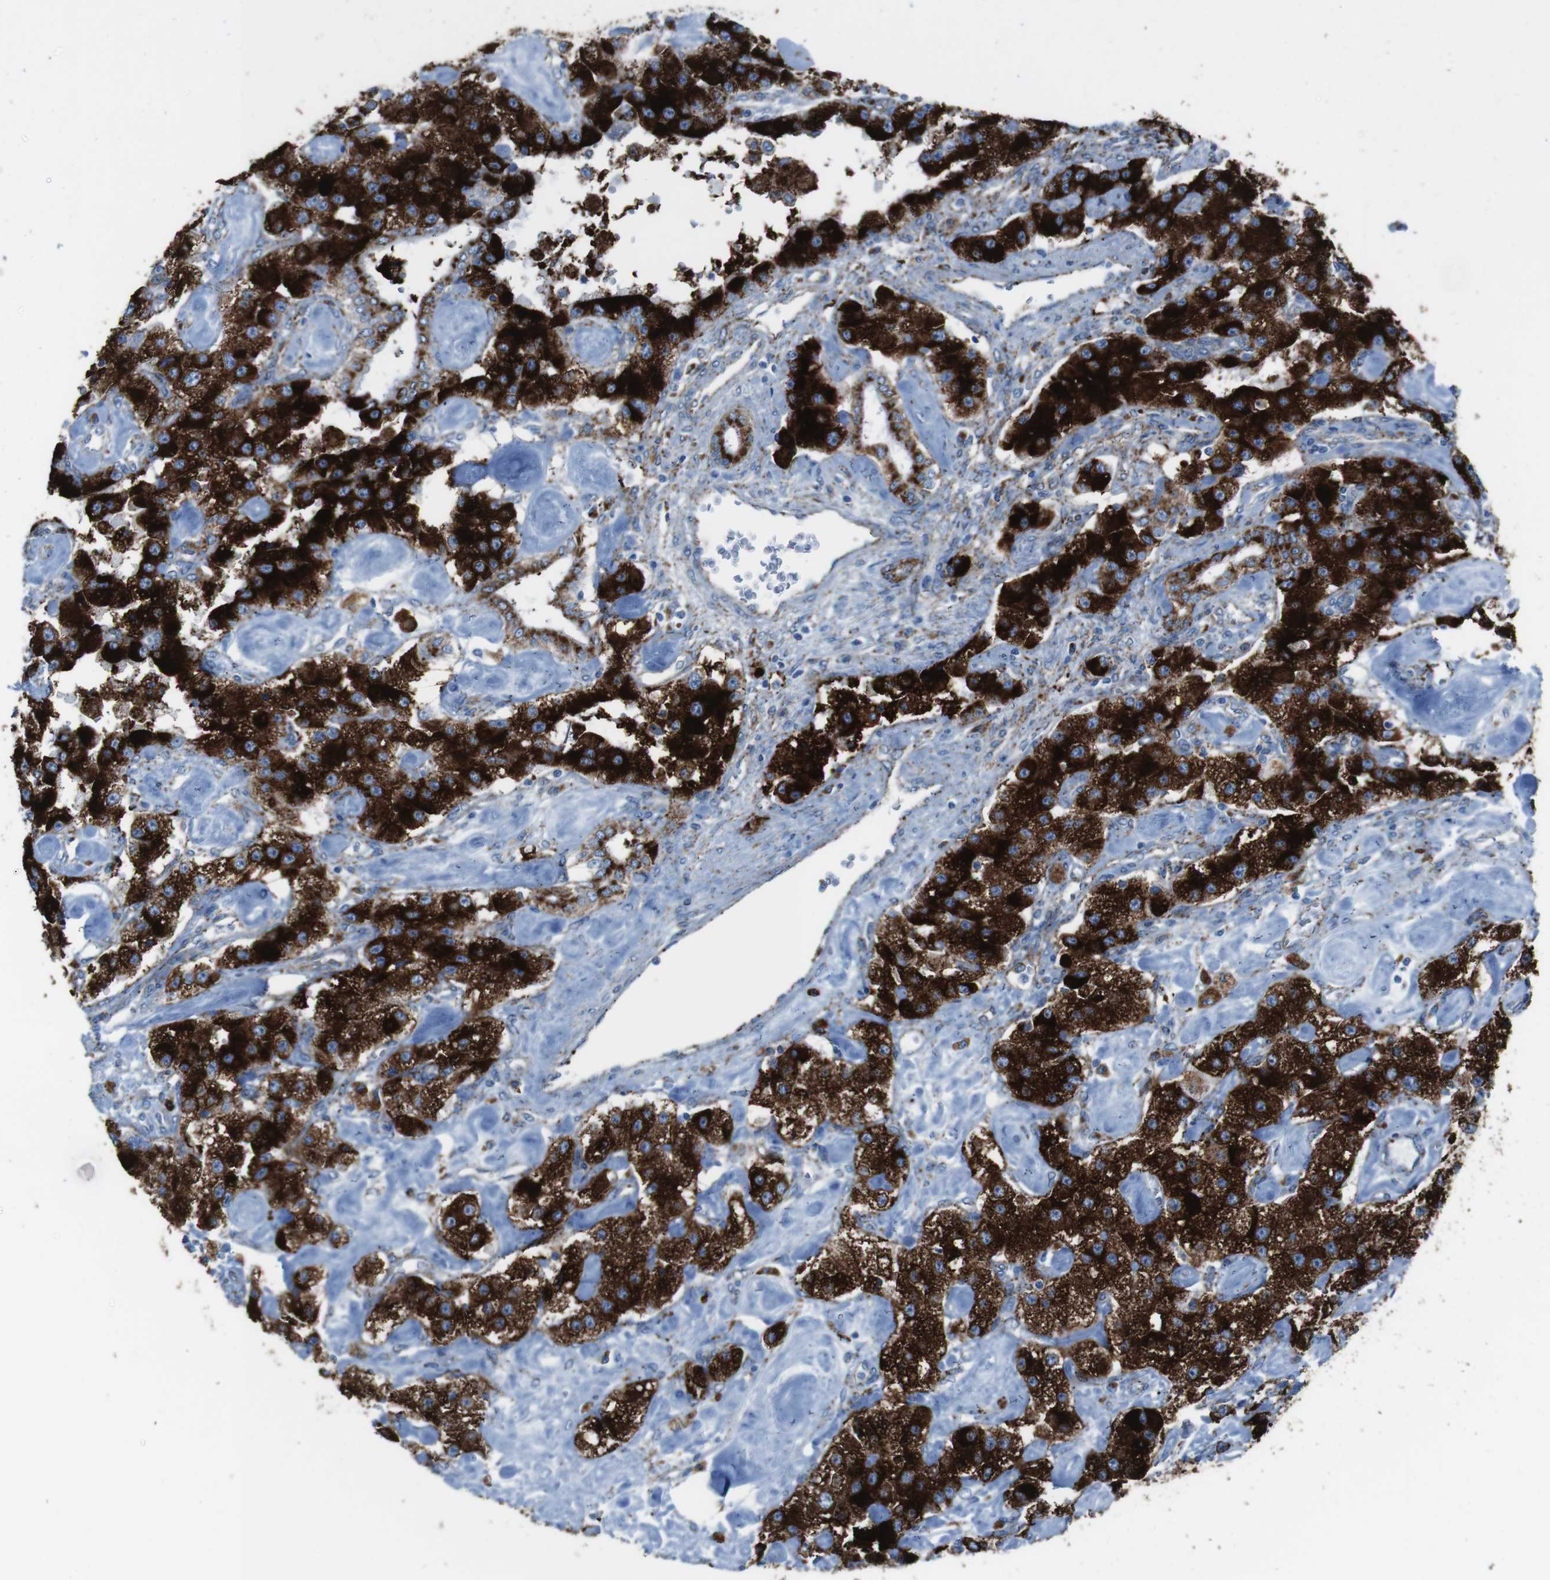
{"staining": {"intensity": "strong", "quantity": ">75%", "location": "cytoplasmic/membranous"}, "tissue": "carcinoid", "cell_type": "Tumor cells", "image_type": "cancer", "snomed": [{"axis": "morphology", "description": "Carcinoid, malignant, NOS"}, {"axis": "topography", "description": "Pancreas"}], "caption": "DAB immunohistochemical staining of human malignant carcinoid displays strong cytoplasmic/membranous protein staining in approximately >75% of tumor cells.", "gene": "SCARB2", "patient": {"sex": "male", "age": 41}}